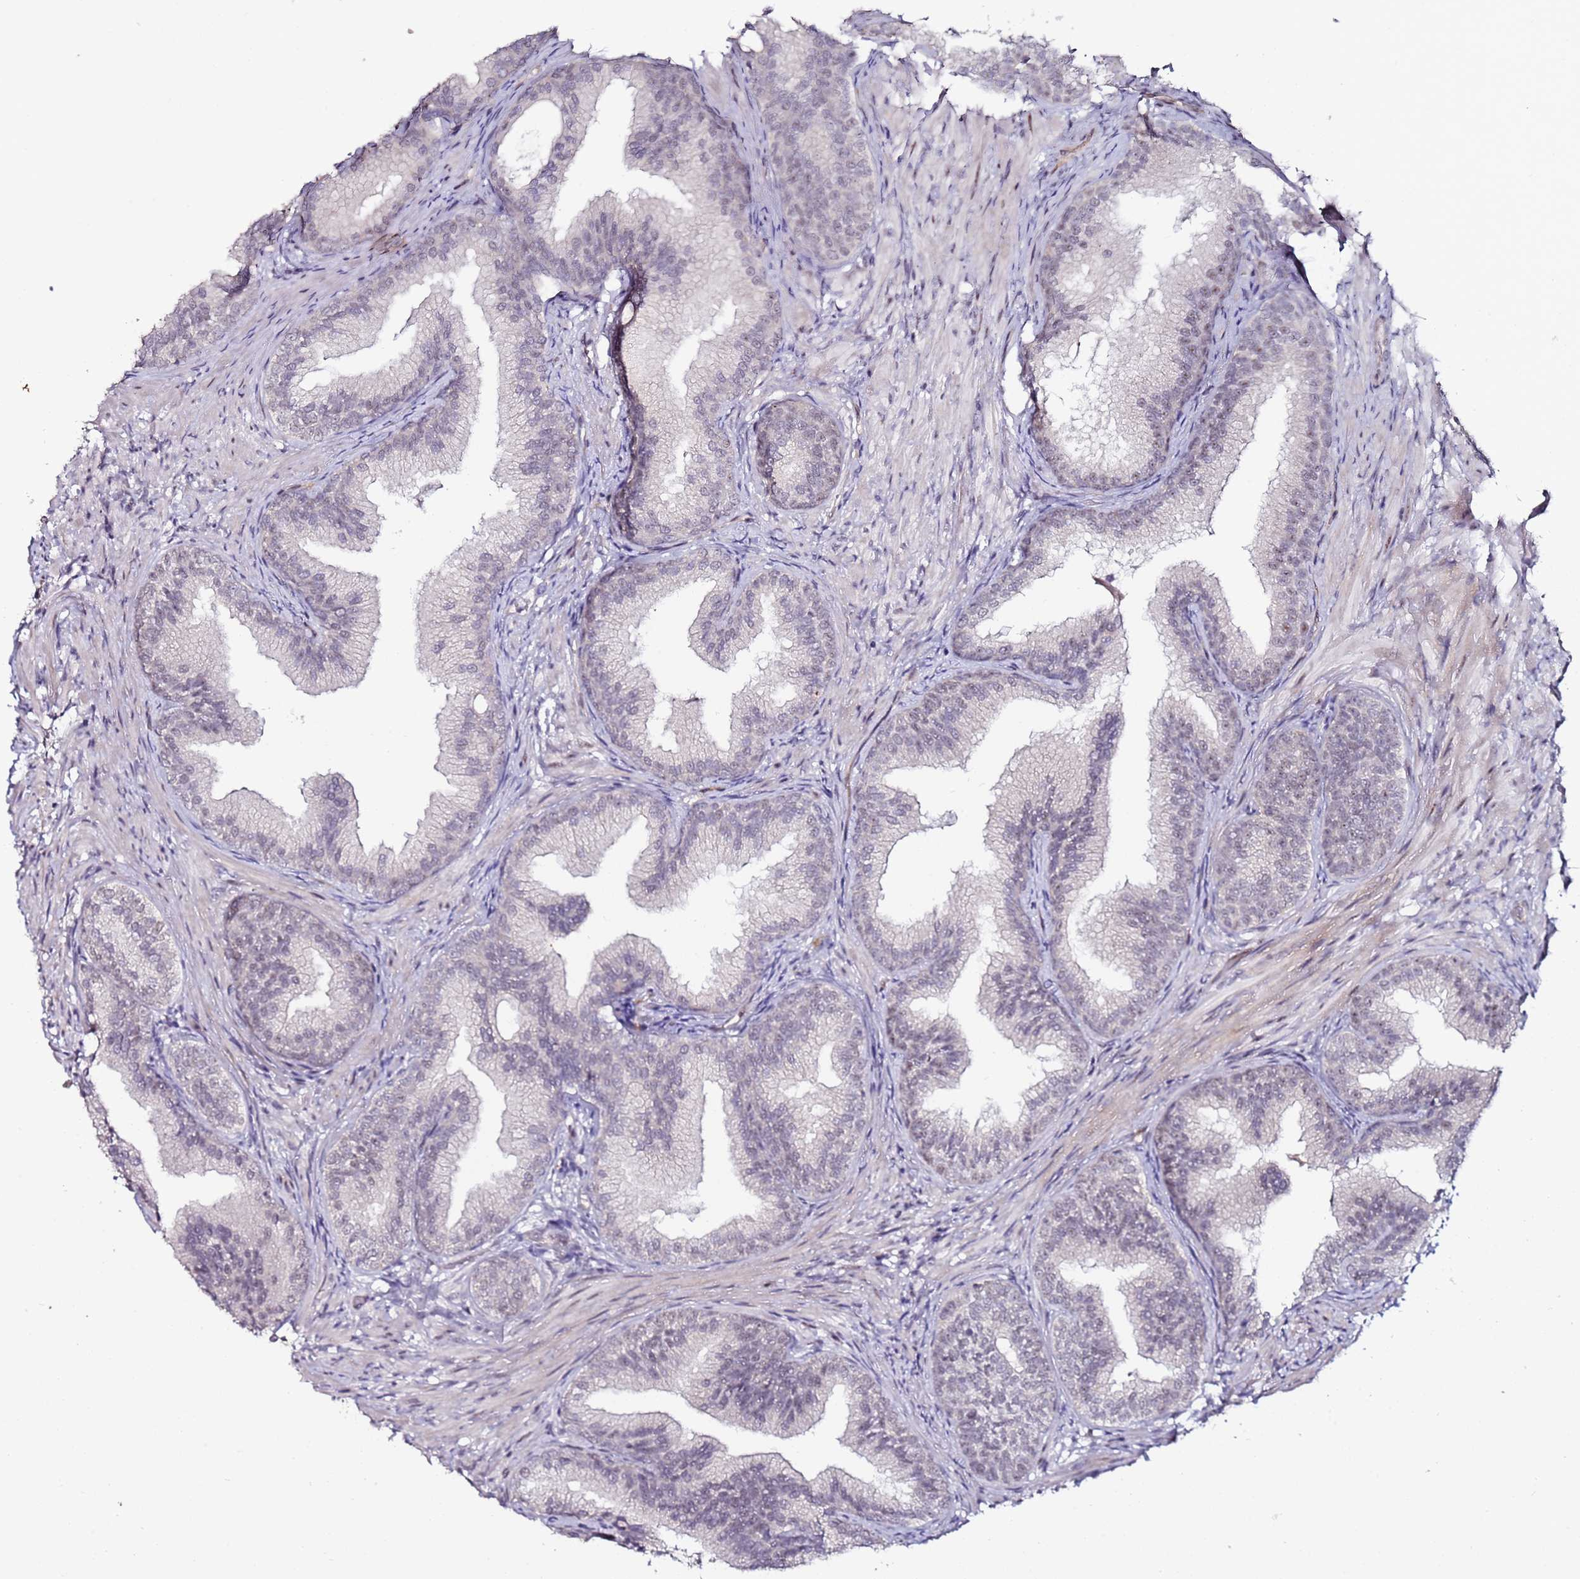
{"staining": {"intensity": "moderate", "quantity": "25%-75%", "location": "cytoplasmic/membranous,nuclear"}, "tissue": "prostate", "cell_type": "Glandular cells", "image_type": "normal", "snomed": [{"axis": "morphology", "description": "Normal tissue, NOS"}, {"axis": "topography", "description": "Prostate"}], "caption": "Benign prostate exhibits moderate cytoplasmic/membranous,nuclear positivity in approximately 25%-75% of glandular cells, visualized by immunohistochemistry.", "gene": "DUSP28", "patient": {"sex": "male", "age": 76}}